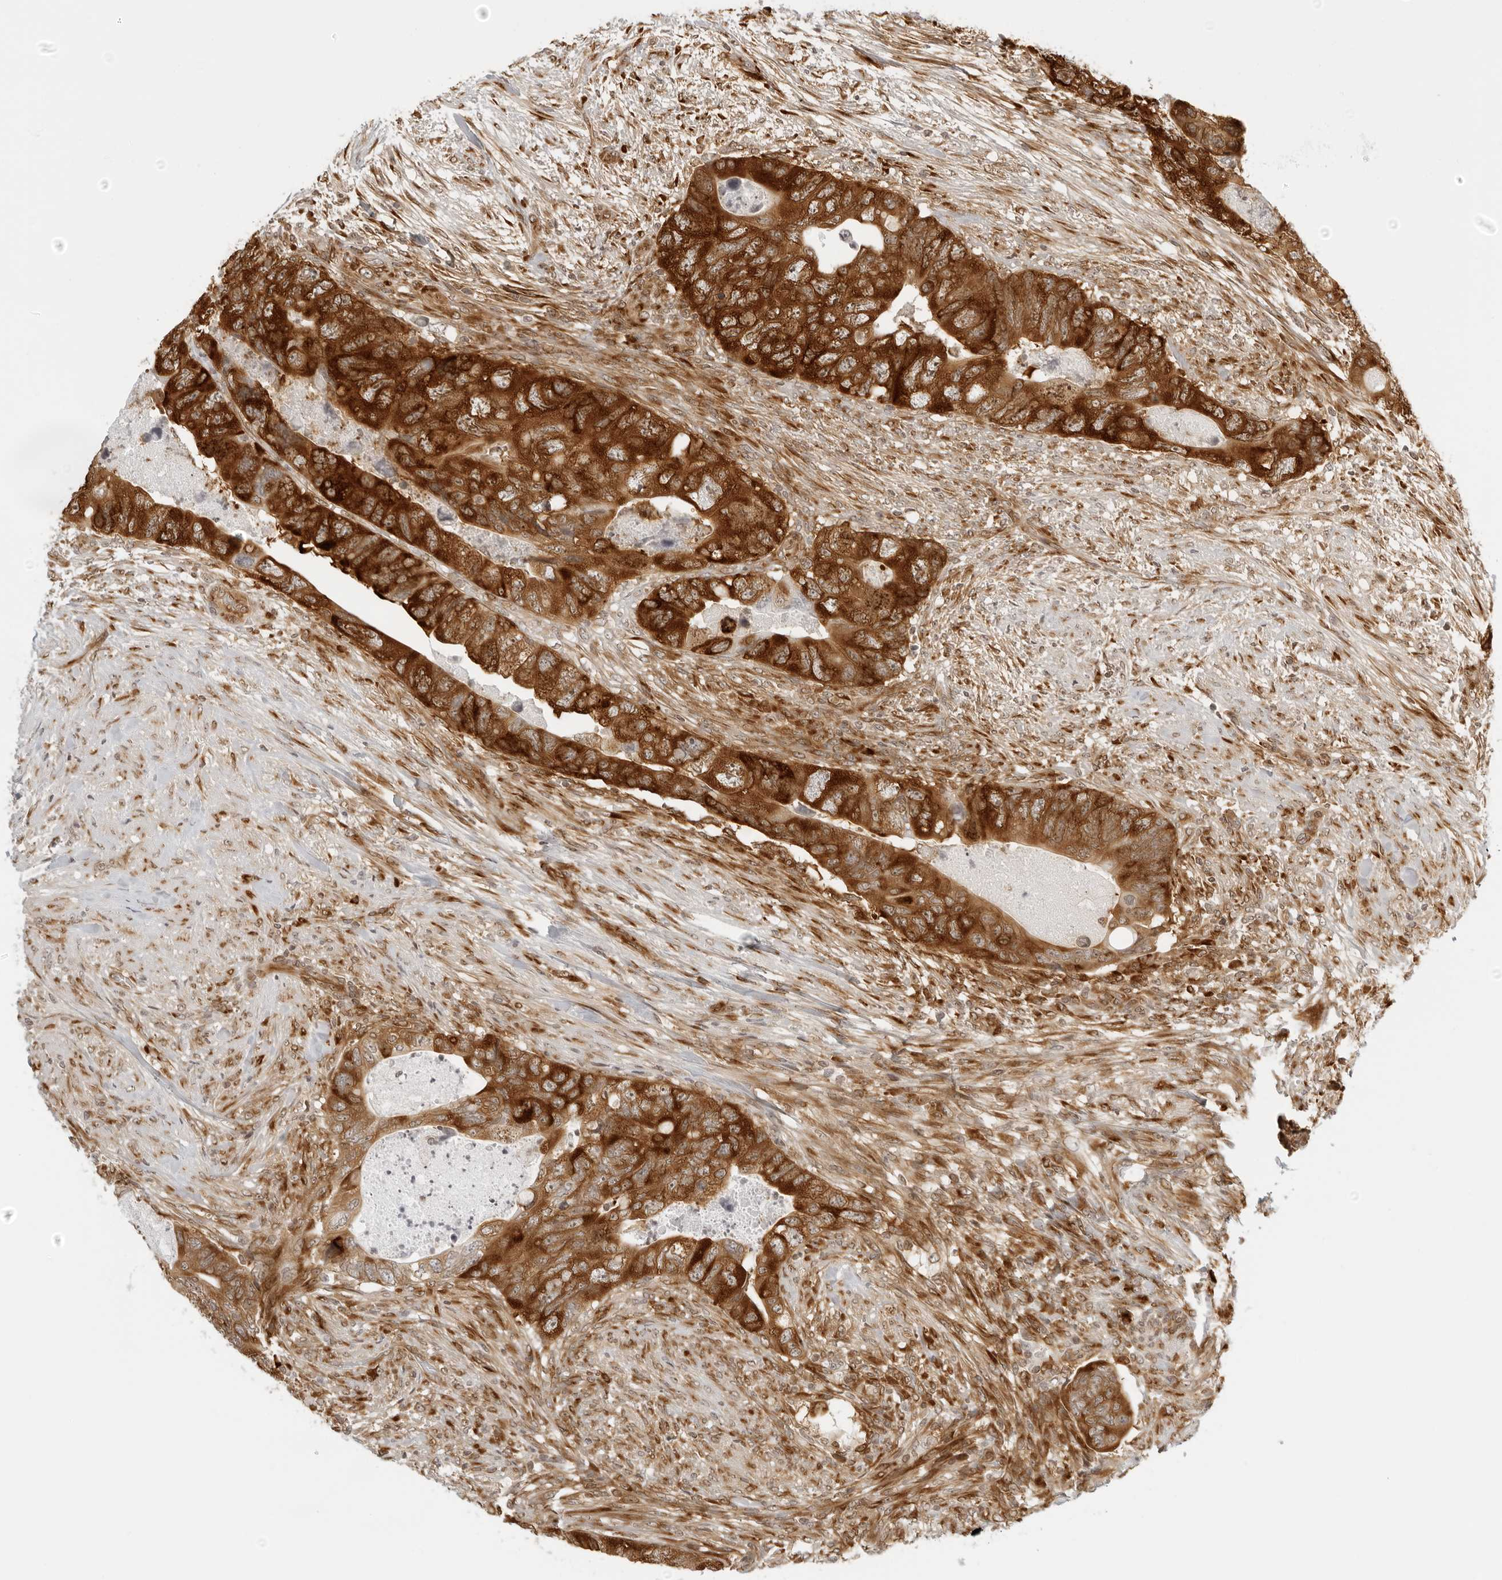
{"staining": {"intensity": "strong", "quantity": ">75%", "location": "cytoplasmic/membranous"}, "tissue": "colorectal cancer", "cell_type": "Tumor cells", "image_type": "cancer", "snomed": [{"axis": "morphology", "description": "Adenocarcinoma, NOS"}, {"axis": "topography", "description": "Rectum"}], "caption": "Colorectal adenocarcinoma tissue reveals strong cytoplasmic/membranous staining in approximately >75% of tumor cells (DAB (3,3'-diaminobenzidine) IHC, brown staining for protein, blue staining for nuclei).", "gene": "EIF4G1", "patient": {"sex": "male", "age": 63}}